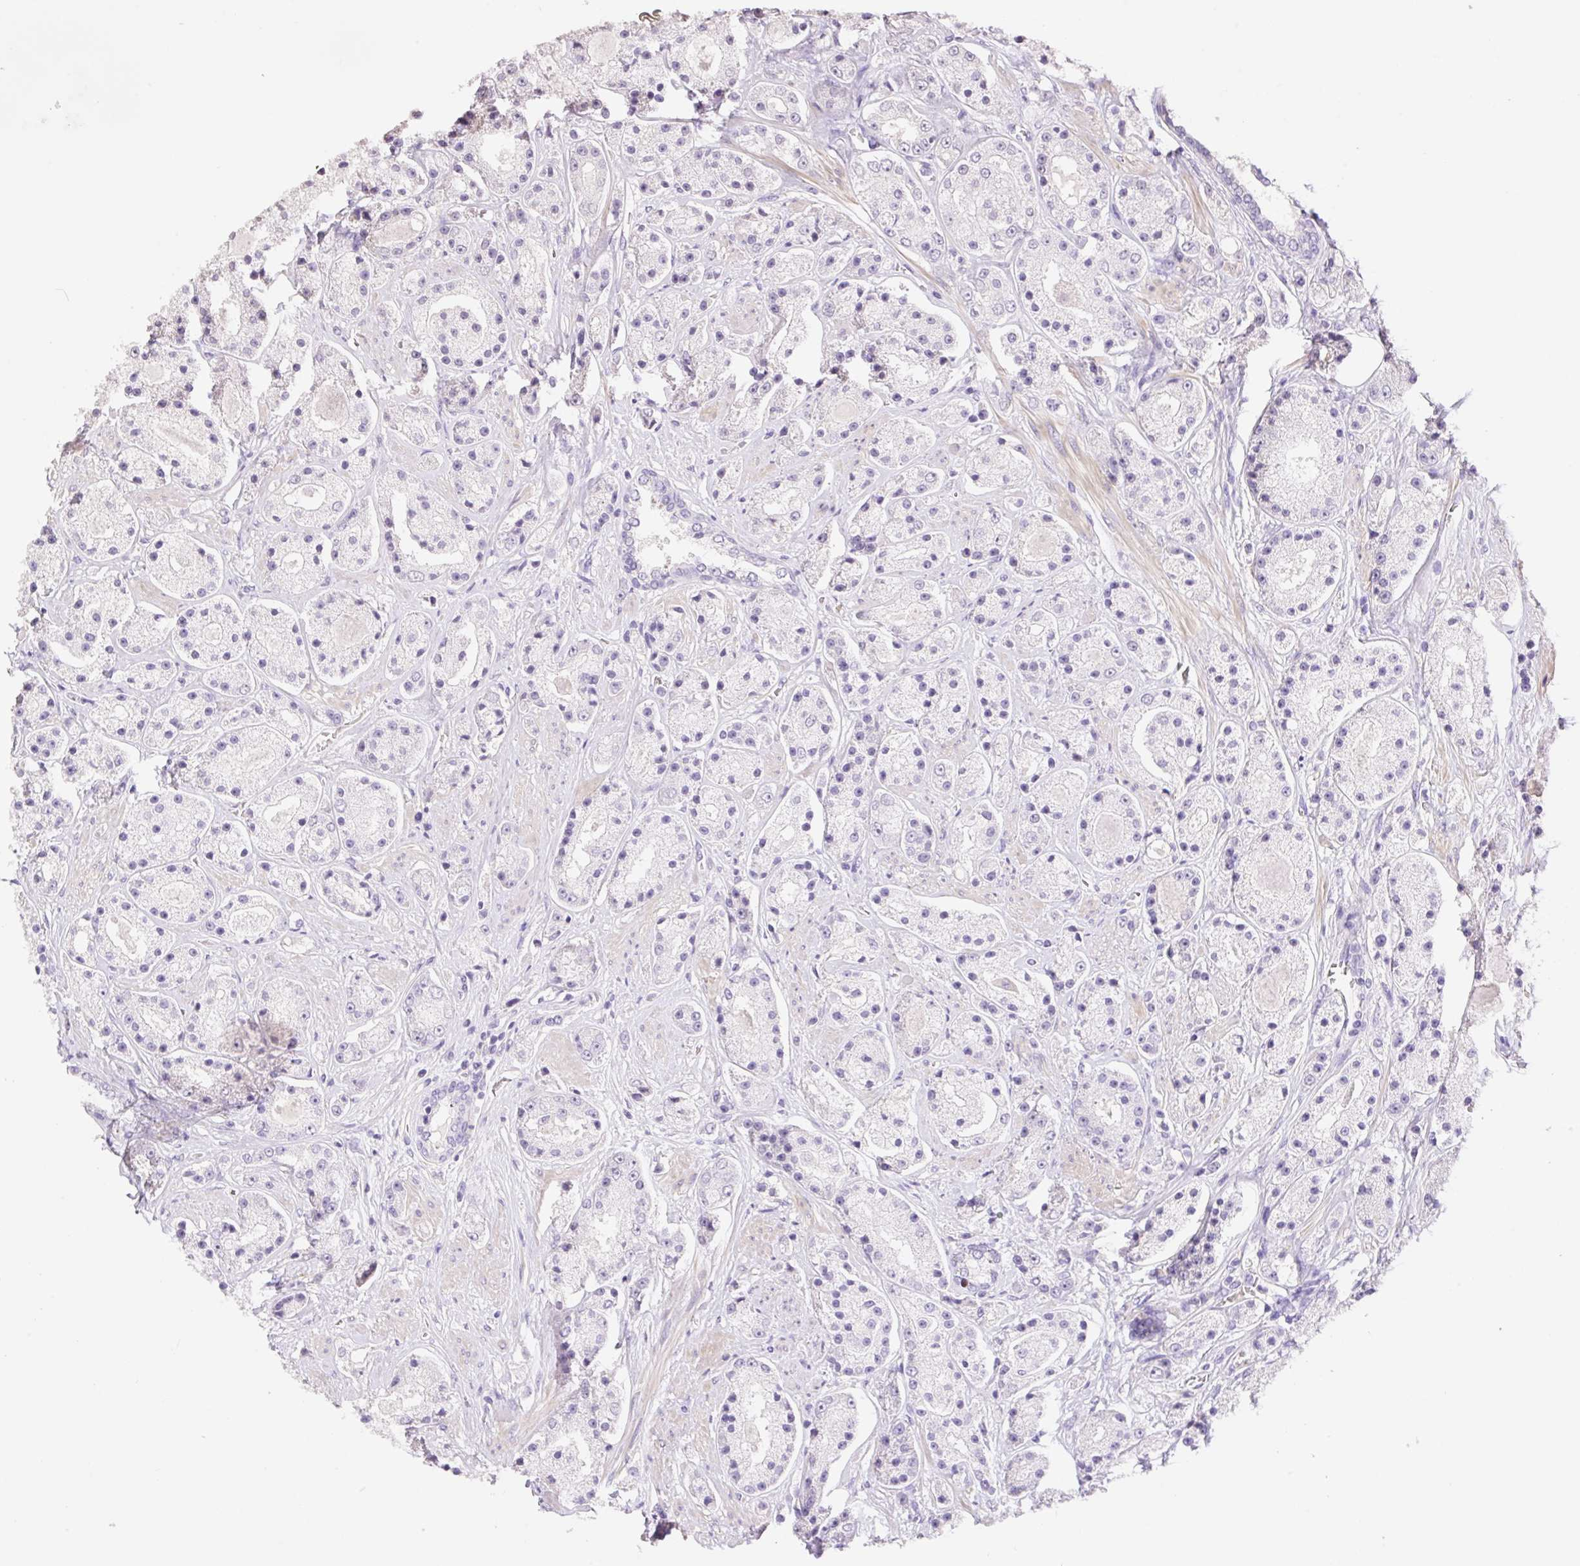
{"staining": {"intensity": "negative", "quantity": "none", "location": "none"}, "tissue": "prostate cancer", "cell_type": "Tumor cells", "image_type": "cancer", "snomed": [{"axis": "morphology", "description": "Adenocarcinoma, High grade"}, {"axis": "topography", "description": "Prostate"}], "caption": "DAB immunohistochemical staining of human high-grade adenocarcinoma (prostate) reveals no significant staining in tumor cells.", "gene": "HCRTR2", "patient": {"sex": "male", "age": 67}}